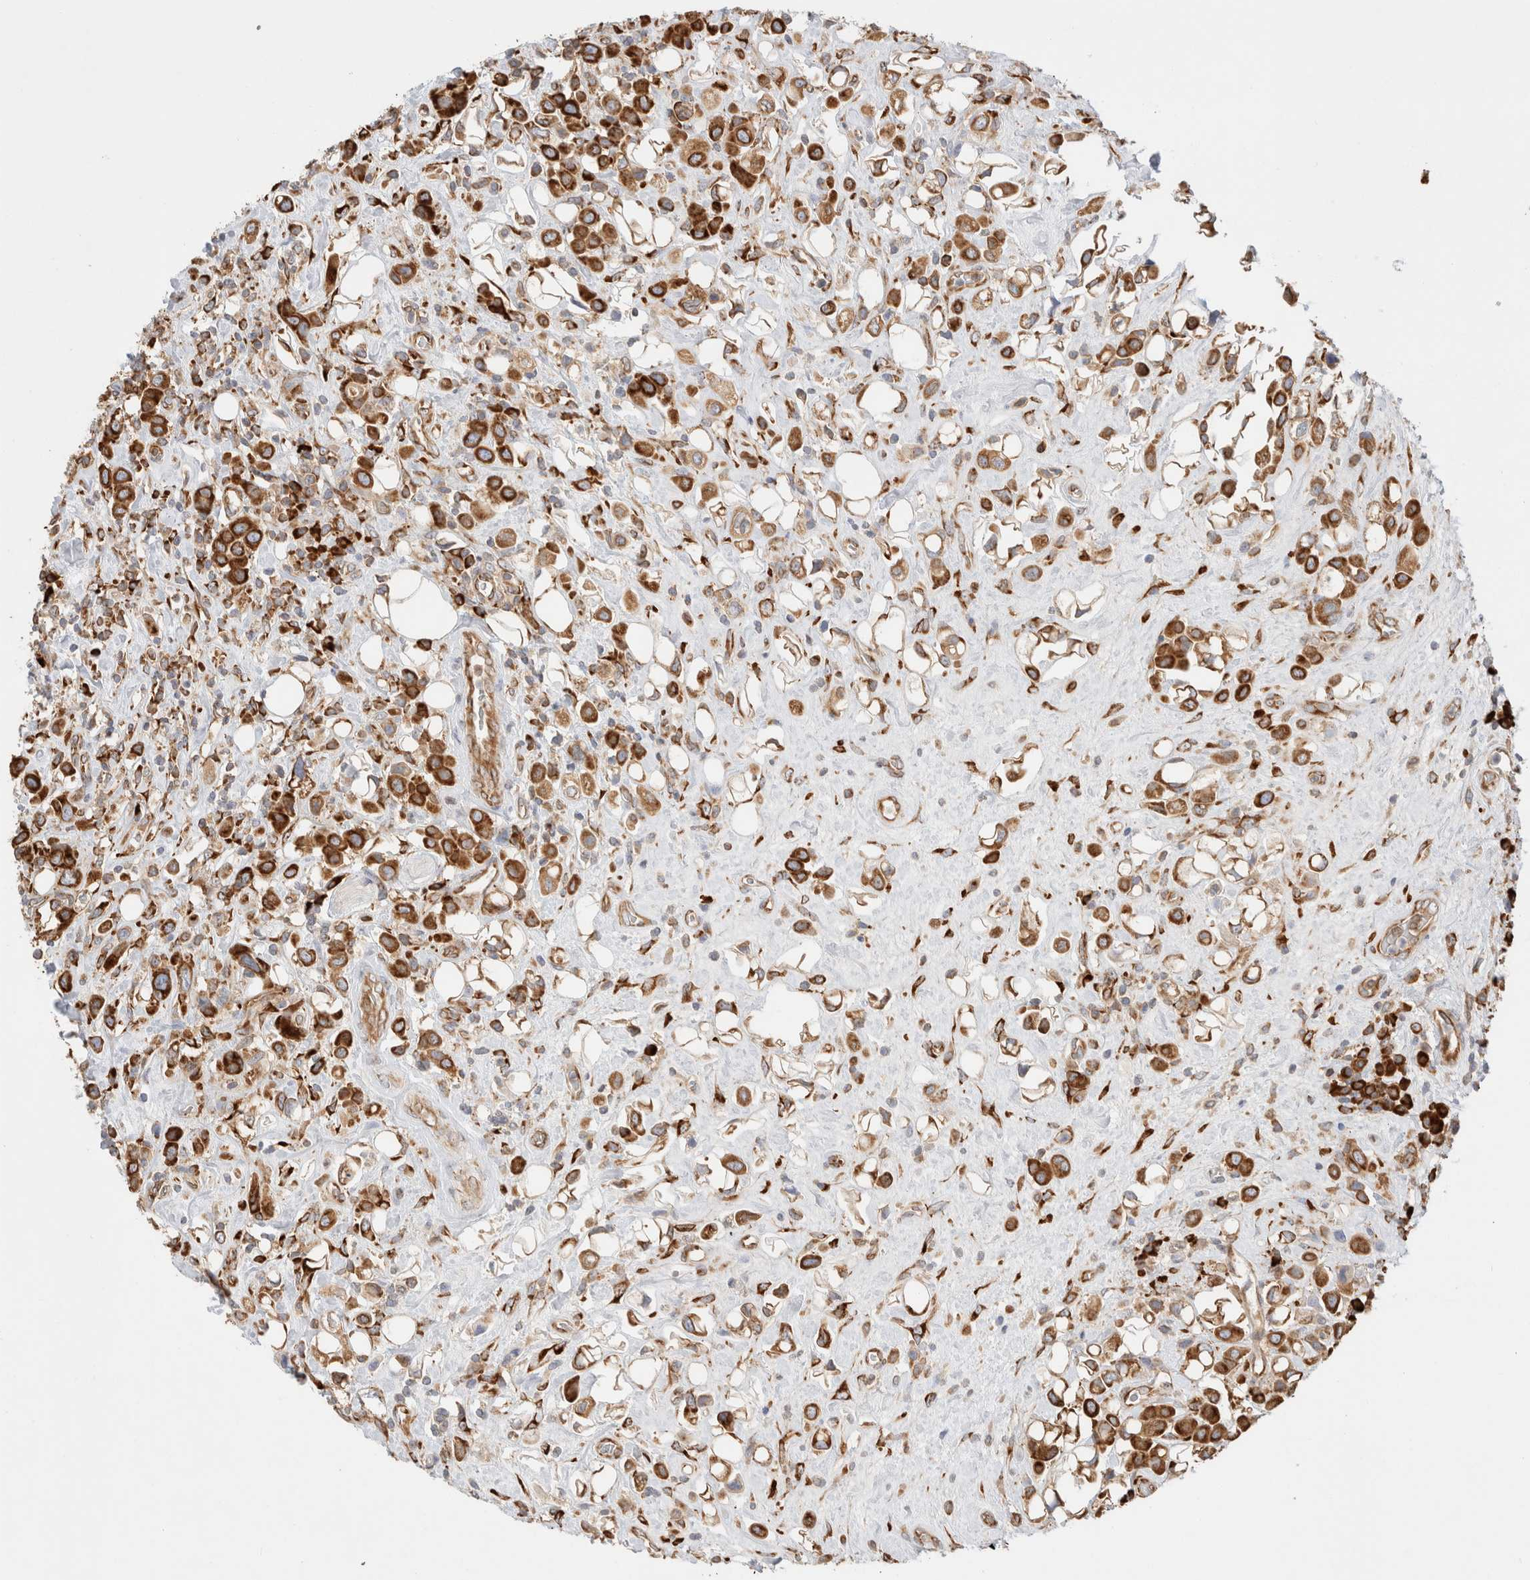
{"staining": {"intensity": "strong", "quantity": ">75%", "location": "cytoplasmic/membranous"}, "tissue": "urothelial cancer", "cell_type": "Tumor cells", "image_type": "cancer", "snomed": [{"axis": "morphology", "description": "Urothelial carcinoma, High grade"}, {"axis": "topography", "description": "Urinary bladder"}], "caption": "High-grade urothelial carcinoma stained with immunohistochemistry (IHC) demonstrates strong cytoplasmic/membranous positivity in approximately >75% of tumor cells.", "gene": "ZC2HC1A", "patient": {"sex": "male", "age": 50}}